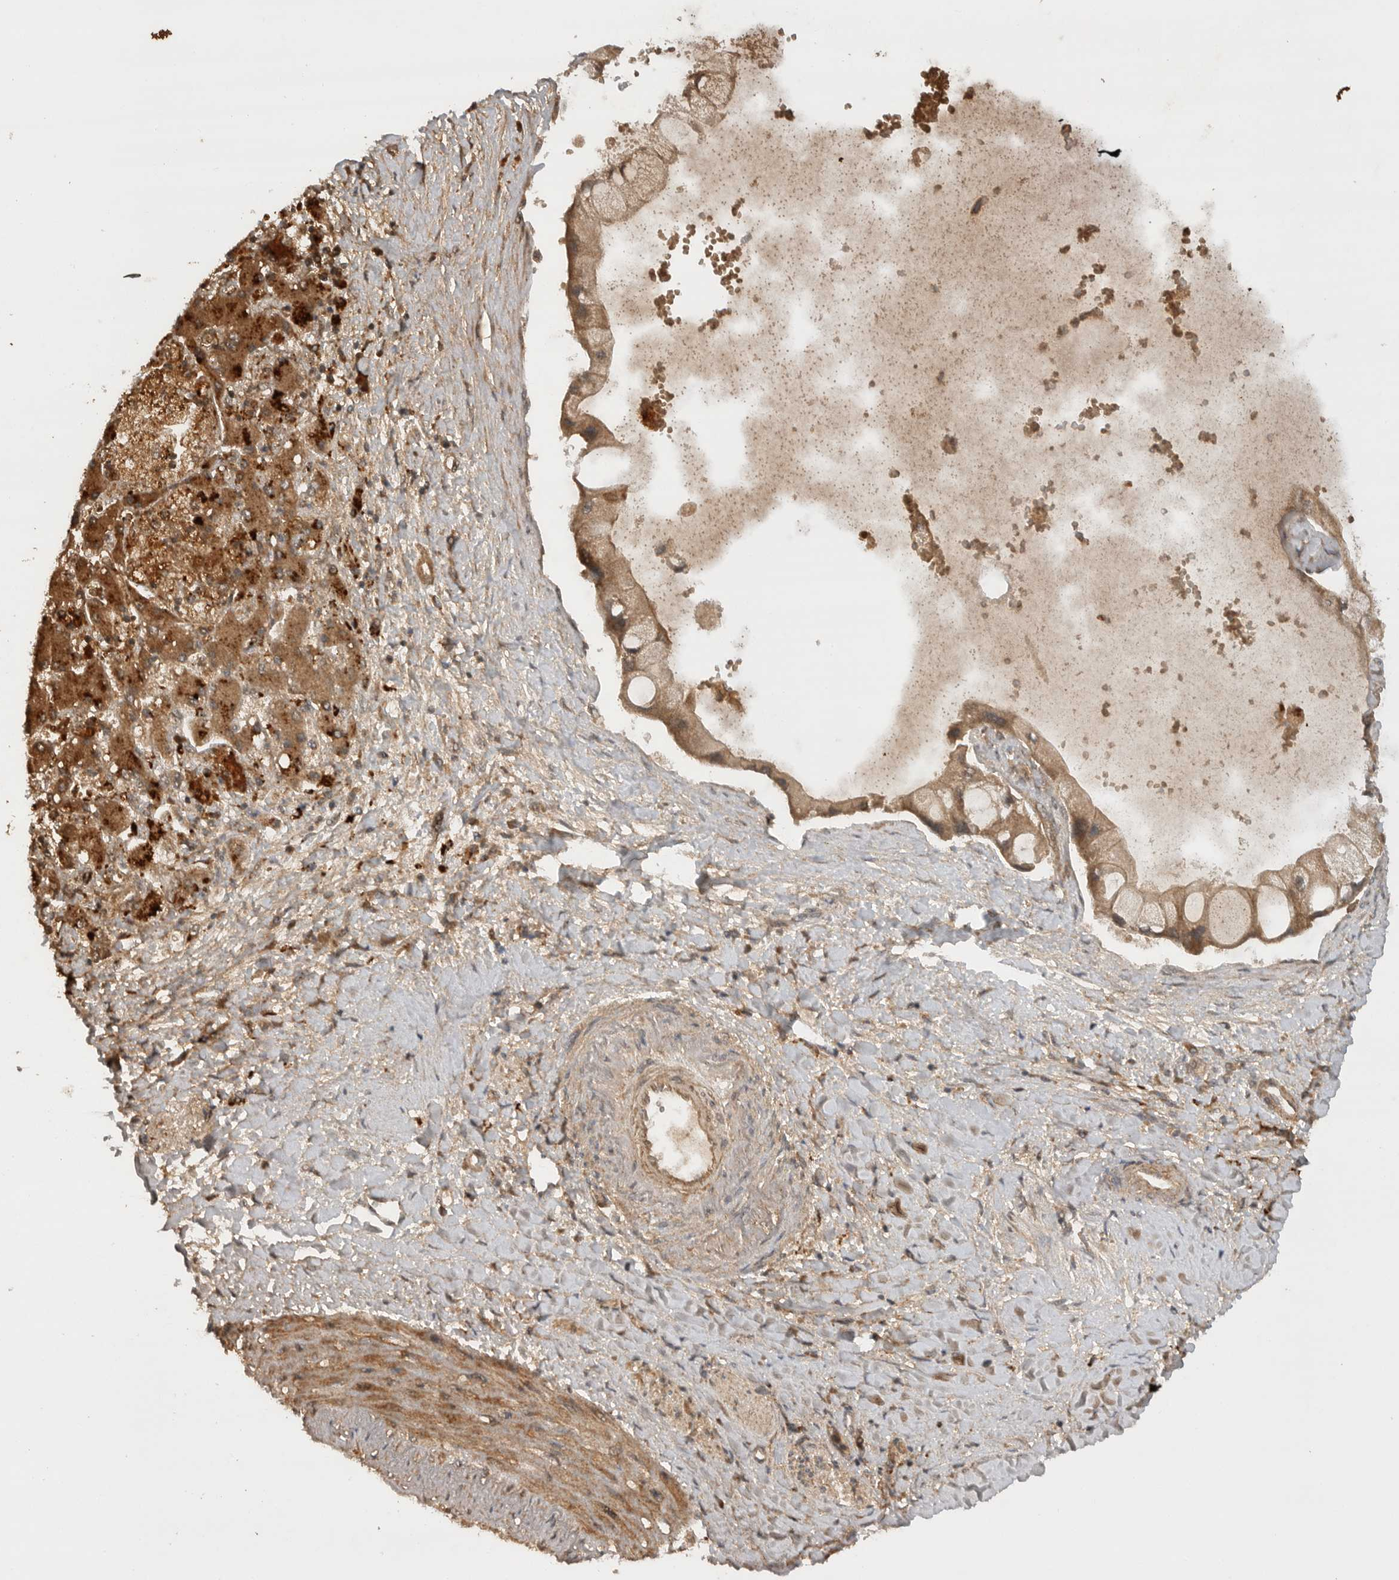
{"staining": {"intensity": "moderate", "quantity": ">75%", "location": "cytoplasmic/membranous"}, "tissue": "liver cancer", "cell_type": "Tumor cells", "image_type": "cancer", "snomed": [{"axis": "morphology", "description": "Cholangiocarcinoma"}, {"axis": "topography", "description": "Liver"}], "caption": "Protein staining of cholangiocarcinoma (liver) tissue reveals moderate cytoplasmic/membranous staining in approximately >75% of tumor cells. (brown staining indicates protein expression, while blue staining denotes nuclei).", "gene": "PRDX4", "patient": {"sex": "male", "age": 50}}